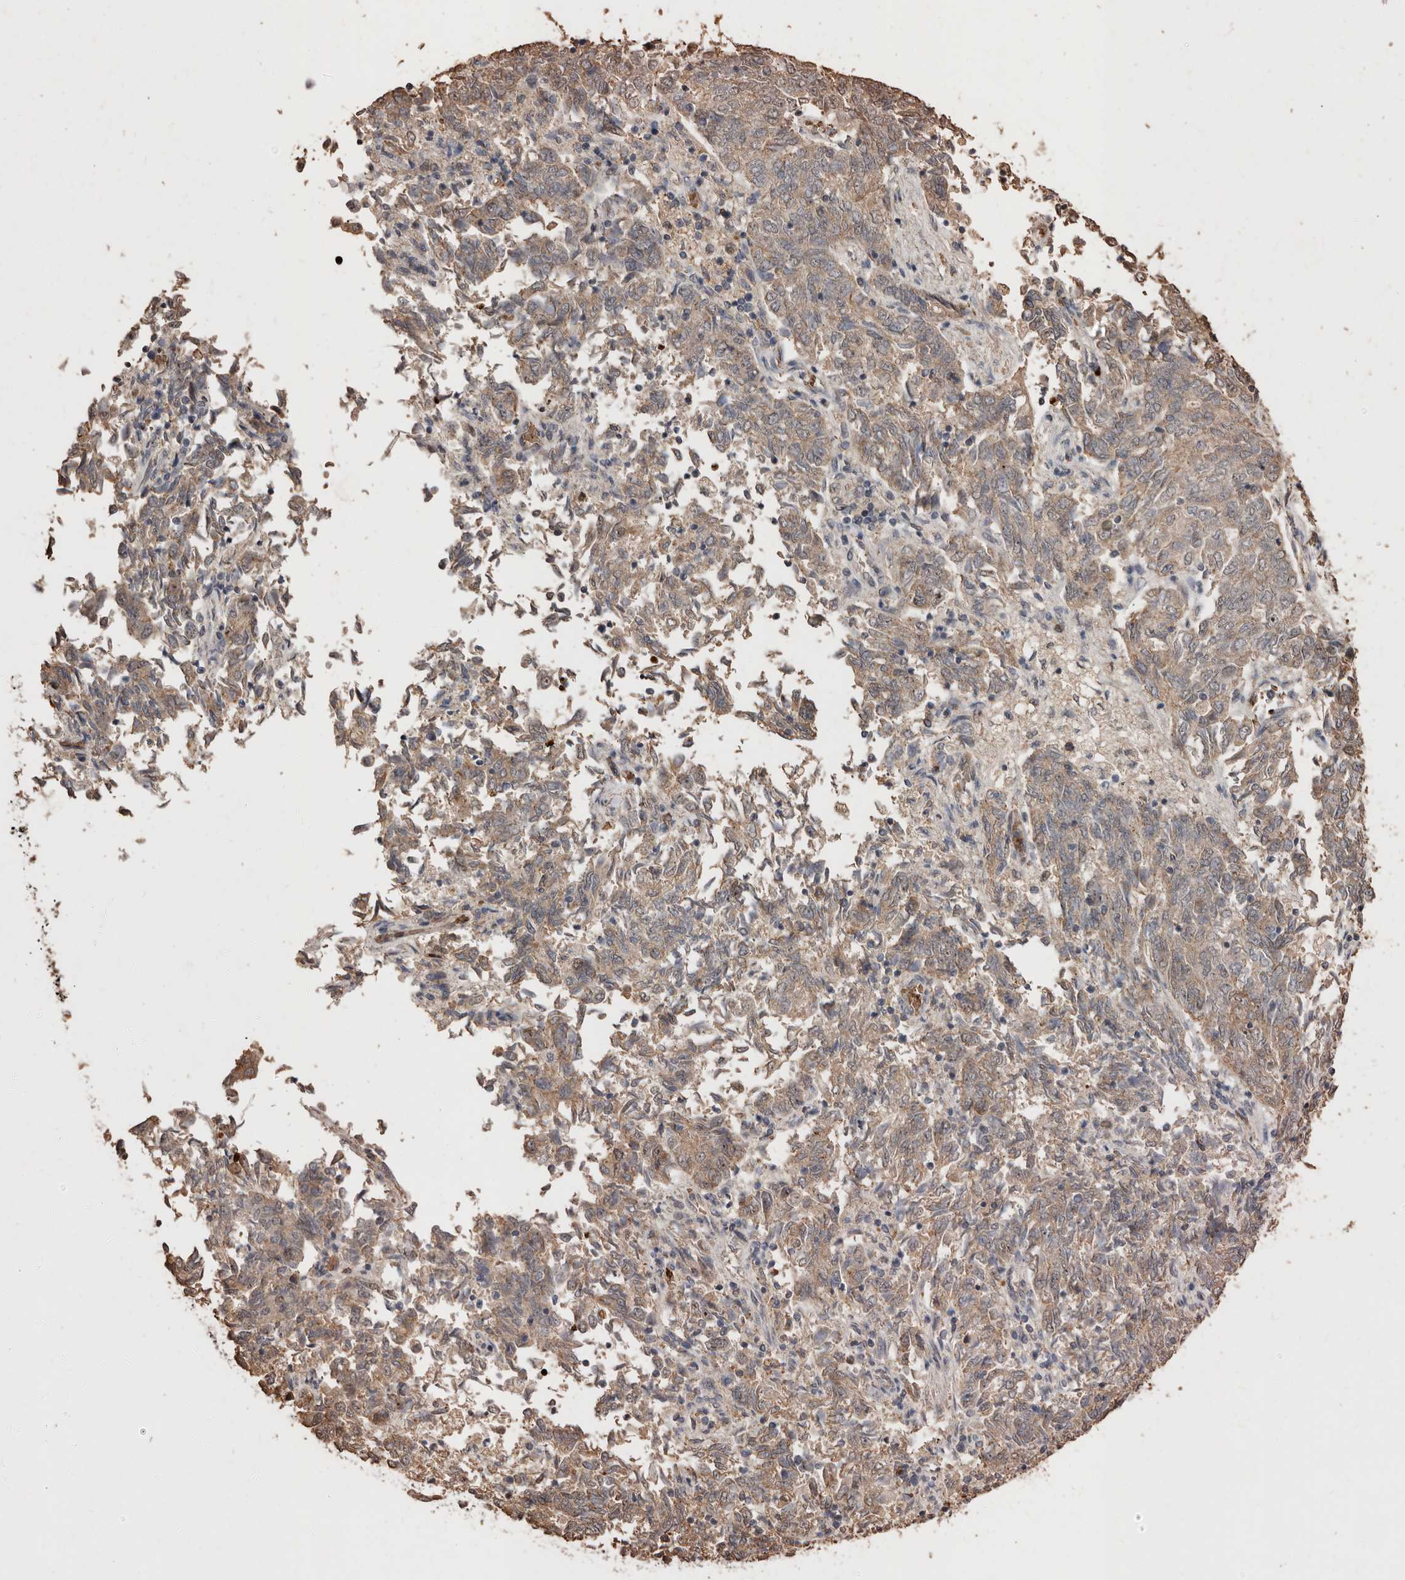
{"staining": {"intensity": "weak", "quantity": ">75%", "location": "cytoplasmic/membranous"}, "tissue": "endometrial cancer", "cell_type": "Tumor cells", "image_type": "cancer", "snomed": [{"axis": "morphology", "description": "Adenocarcinoma, NOS"}, {"axis": "topography", "description": "Endometrium"}], "caption": "Immunohistochemistry (DAB (3,3'-diaminobenzidine)) staining of endometrial adenocarcinoma exhibits weak cytoplasmic/membranous protein expression in about >75% of tumor cells.", "gene": "GRAMD2A", "patient": {"sex": "female", "age": 80}}